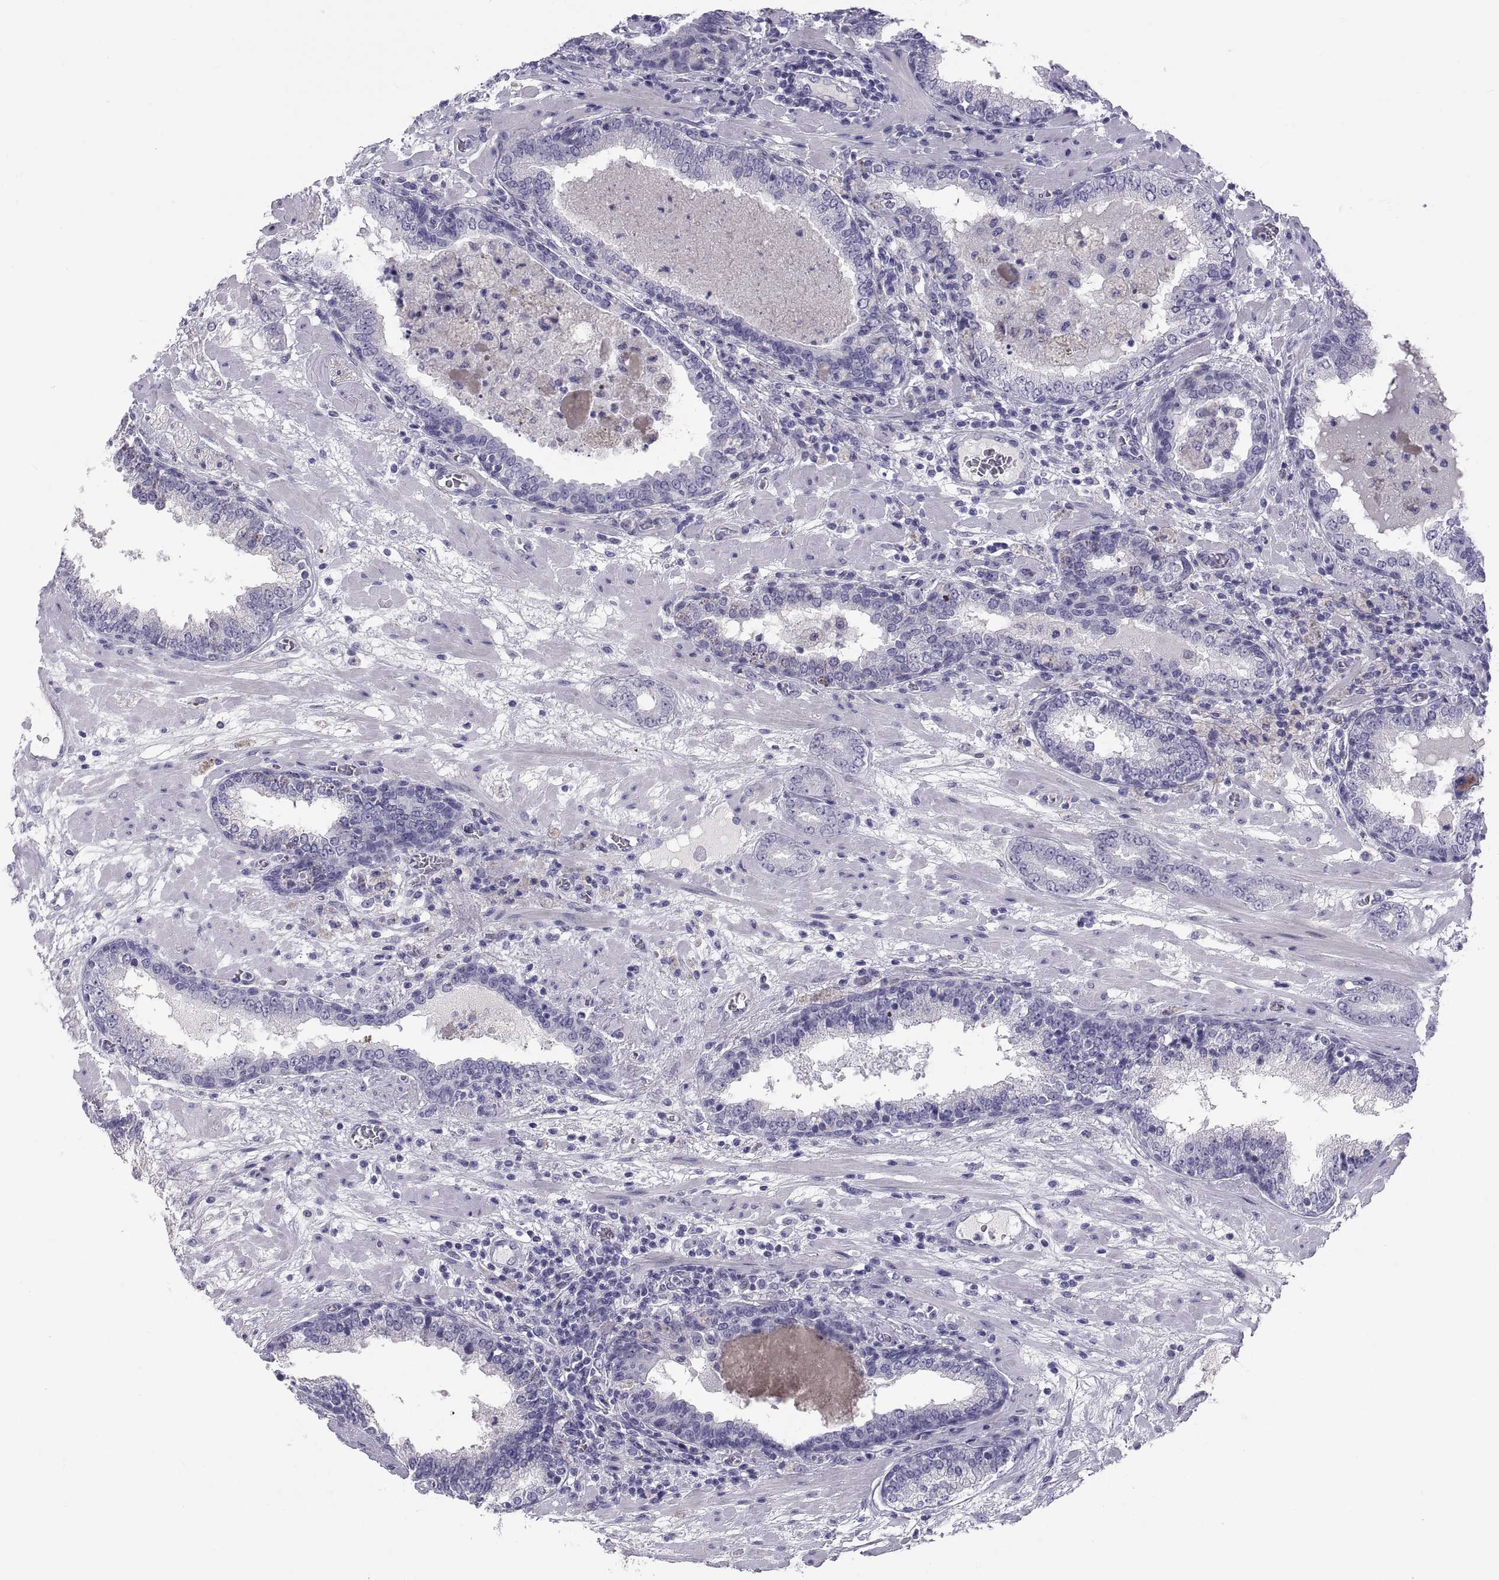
{"staining": {"intensity": "negative", "quantity": "none", "location": "none"}, "tissue": "prostate cancer", "cell_type": "Tumor cells", "image_type": "cancer", "snomed": [{"axis": "morphology", "description": "Adenocarcinoma, Low grade"}, {"axis": "topography", "description": "Prostate"}], "caption": "Immunohistochemical staining of prostate cancer (adenocarcinoma (low-grade)) exhibits no significant staining in tumor cells. Brightfield microscopy of immunohistochemistry stained with DAB (brown) and hematoxylin (blue), captured at high magnification.", "gene": "TEX13A", "patient": {"sex": "male", "age": 60}}